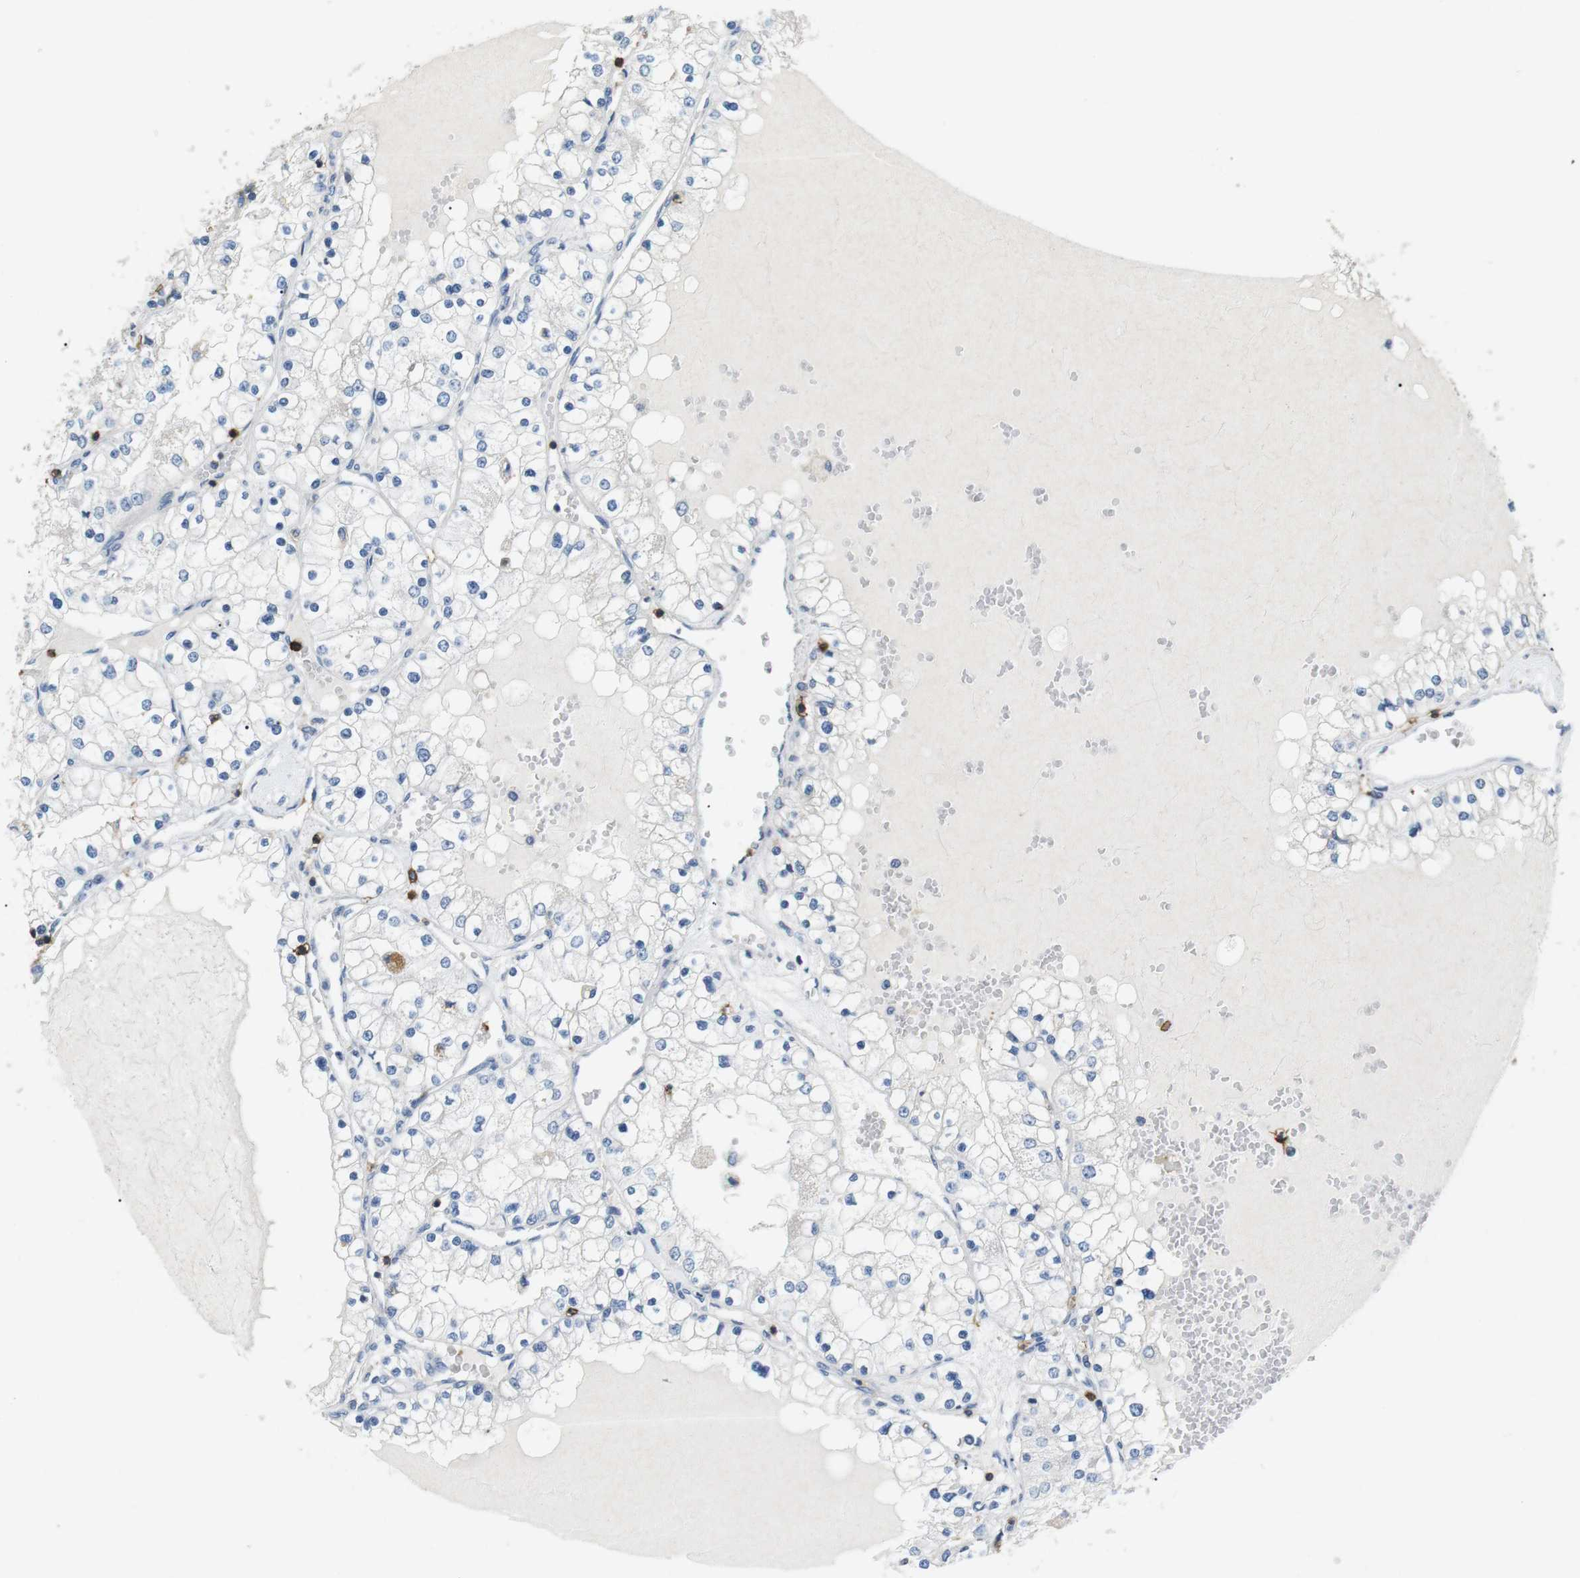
{"staining": {"intensity": "negative", "quantity": "none", "location": "none"}, "tissue": "renal cancer", "cell_type": "Tumor cells", "image_type": "cancer", "snomed": [{"axis": "morphology", "description": "Adenocarcinoma, NOS"}, {"axis": "topography", "description": "Kidney"}], "caption": "IHC photomicrograph of neoplastic tissue: human renal adenocarcinoma stained with DAB shows no significant protein staining in tumor cells. (Brightfield microscopy of DAB (3,3'-diaminobenzidine) immunohistochemistry at high magnification).", "gene": "CD6", "patient": {"sex": "male", "age": 68}}